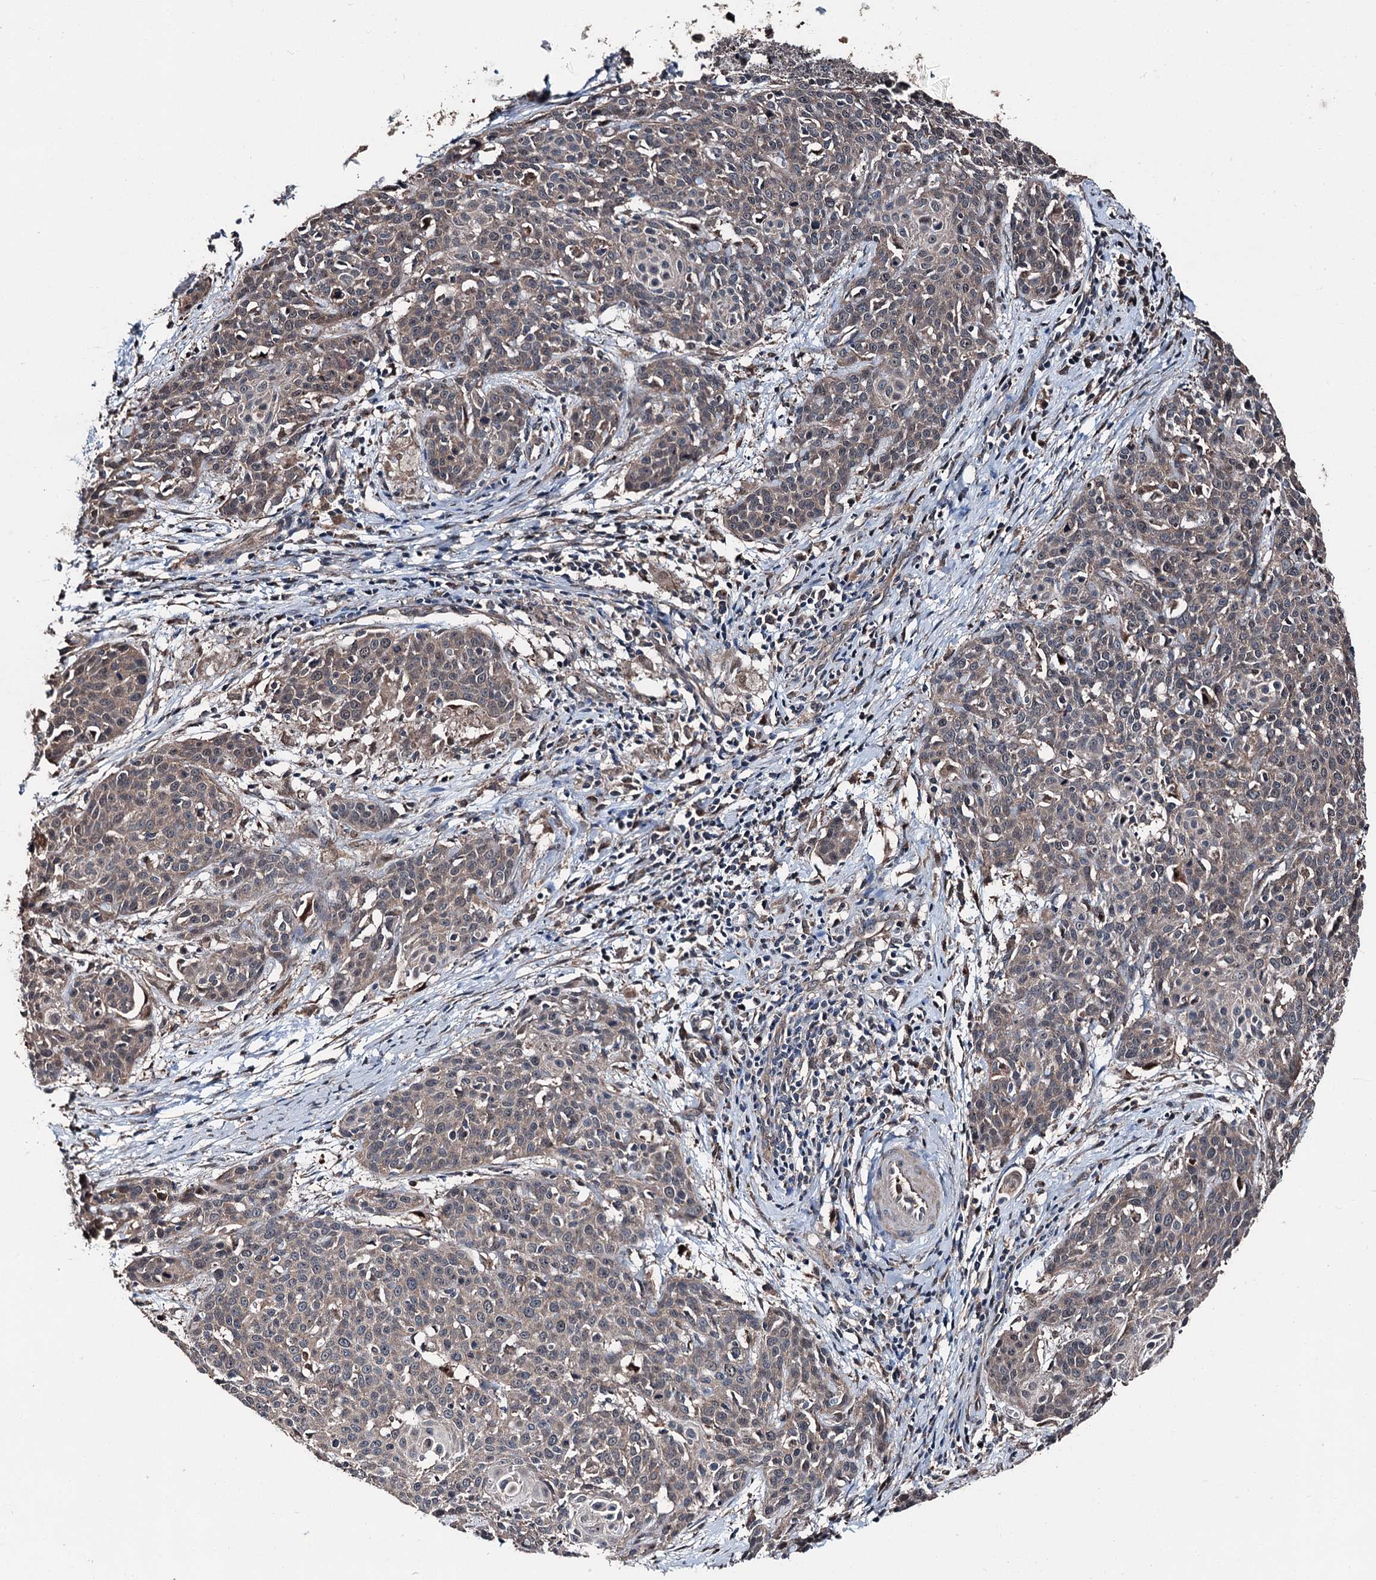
{"staining": {"intensity": "weak", "quantity": ">75%", "location": "cytoplasmic/membranous"}, "tissue": "cervical cancer", "cell_type": "Tumor cells", "image_type": "cancer", "snomed": [{"axis": "morphology", "description": "Squamous cell carcinoma, NOS"}, {"axis": "topography", "description": "Cervix"}], "caption": "The micrograph demonstrates a brown stain indicating the presence of a protein in the cytoplasmic/membranous of tumor cells in cervical cancer. The staining was performed using DAB (3,3'-diaminobenzidine) to visualize the protein expression in brown, while the nuclei were stained in blue with hematoxylin (Magnification: 20x).", "gene": "PSMD13", "patient": {"sex": "female", "age": 38}}